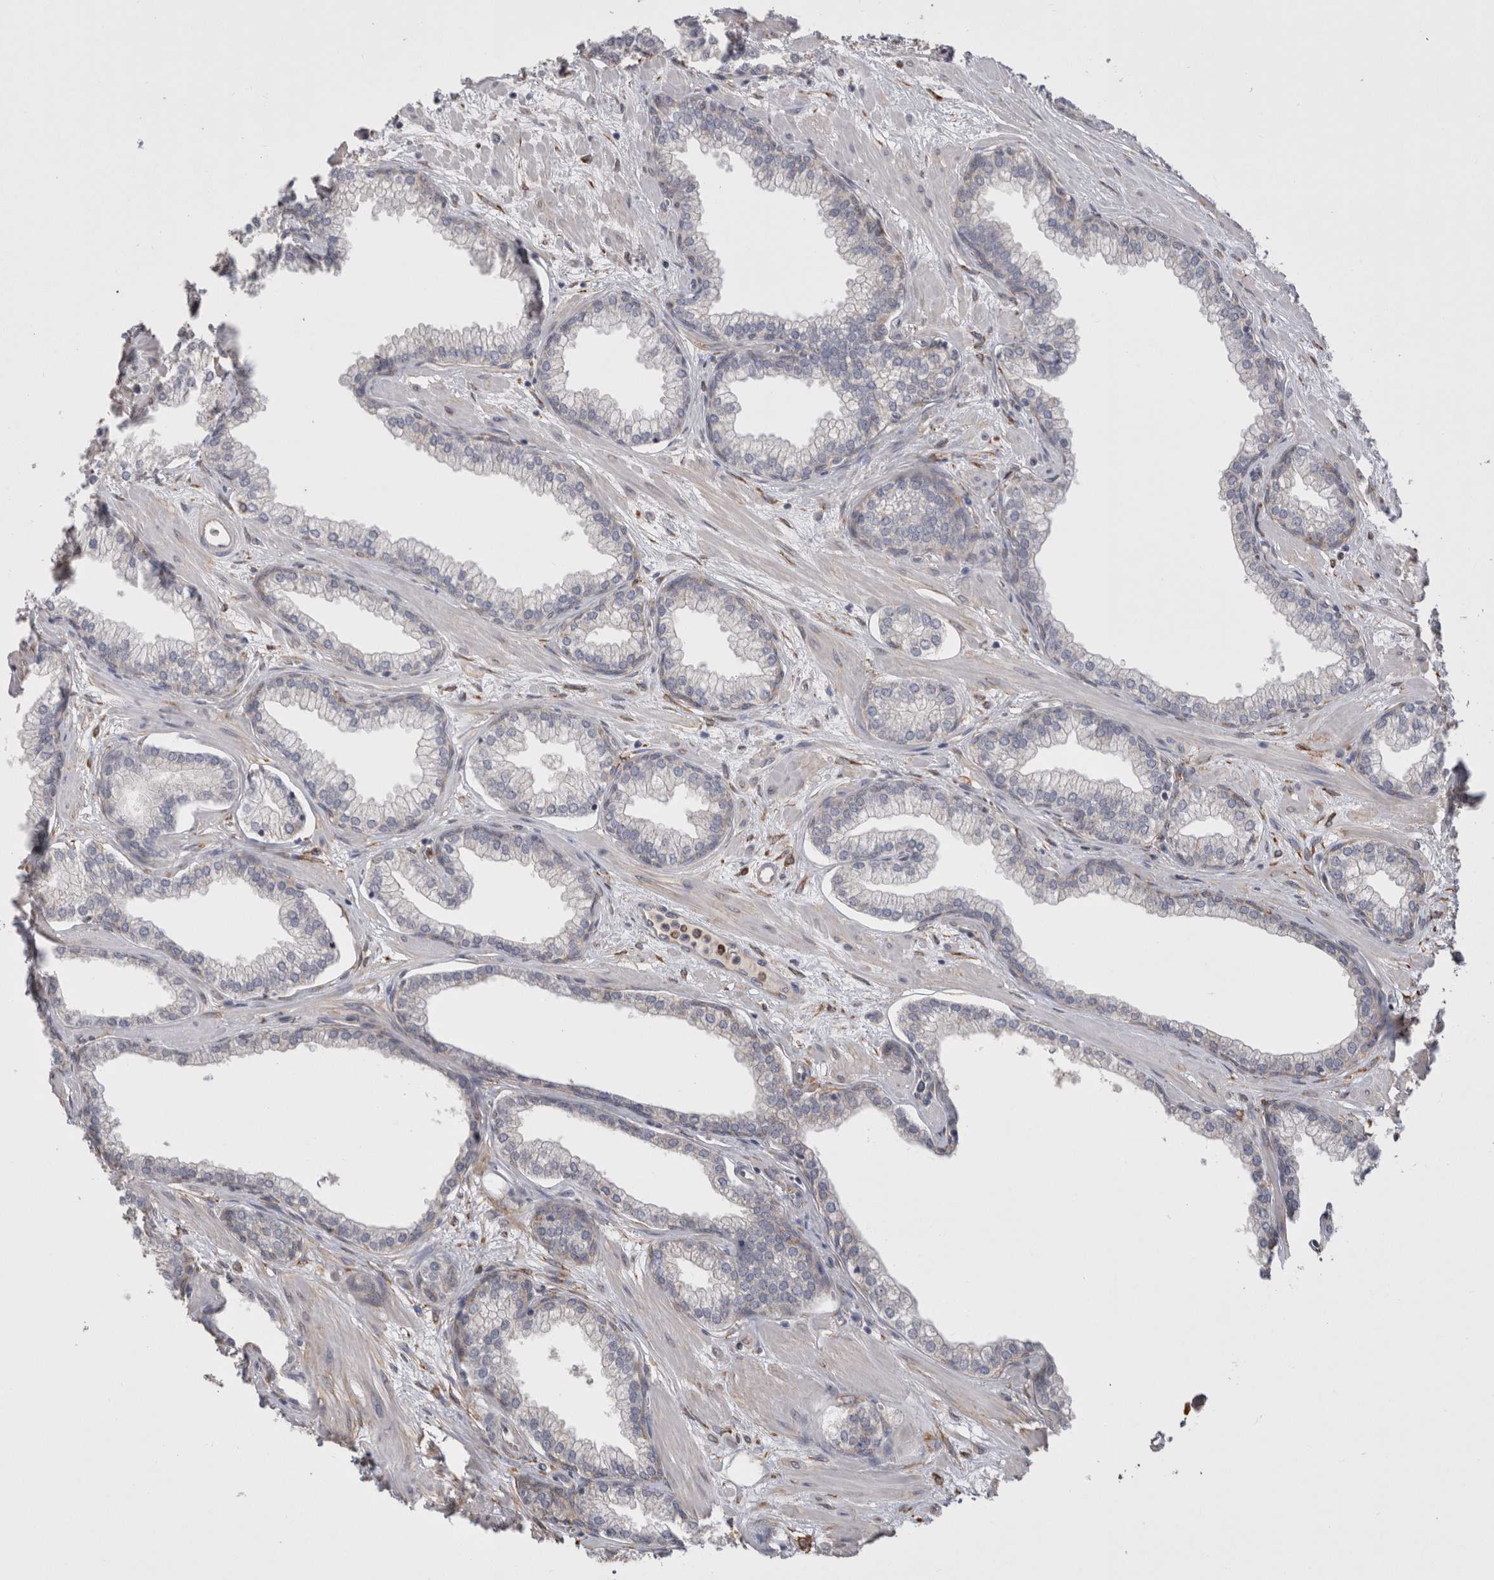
{"staining": {"intensity": "moderate", "quantity": "25%-75%", "location": "cytoplasmic/membranous"}, "tissue": "prostate", "cell_type": "Glandular cells", "image_type": "normal", "snomed": [{"axis": "morphology", "description": "Normal tissue, NOS"}, {"axis": "morphology", "description": "Urothelial carcinoma, Low grade"}, {"axis": "topography", "description": "Urinary bladder"}, {"axis": "topography", "description": "Prostate"}], "caption": "Protein analysis of unremarkable prostate reveals moderate cytoplasmic/membranous expression in approximately 25%-75% of glandular cells.", "gene": "LRPAP1", "patient": {"sex": "male", "age": 60}}